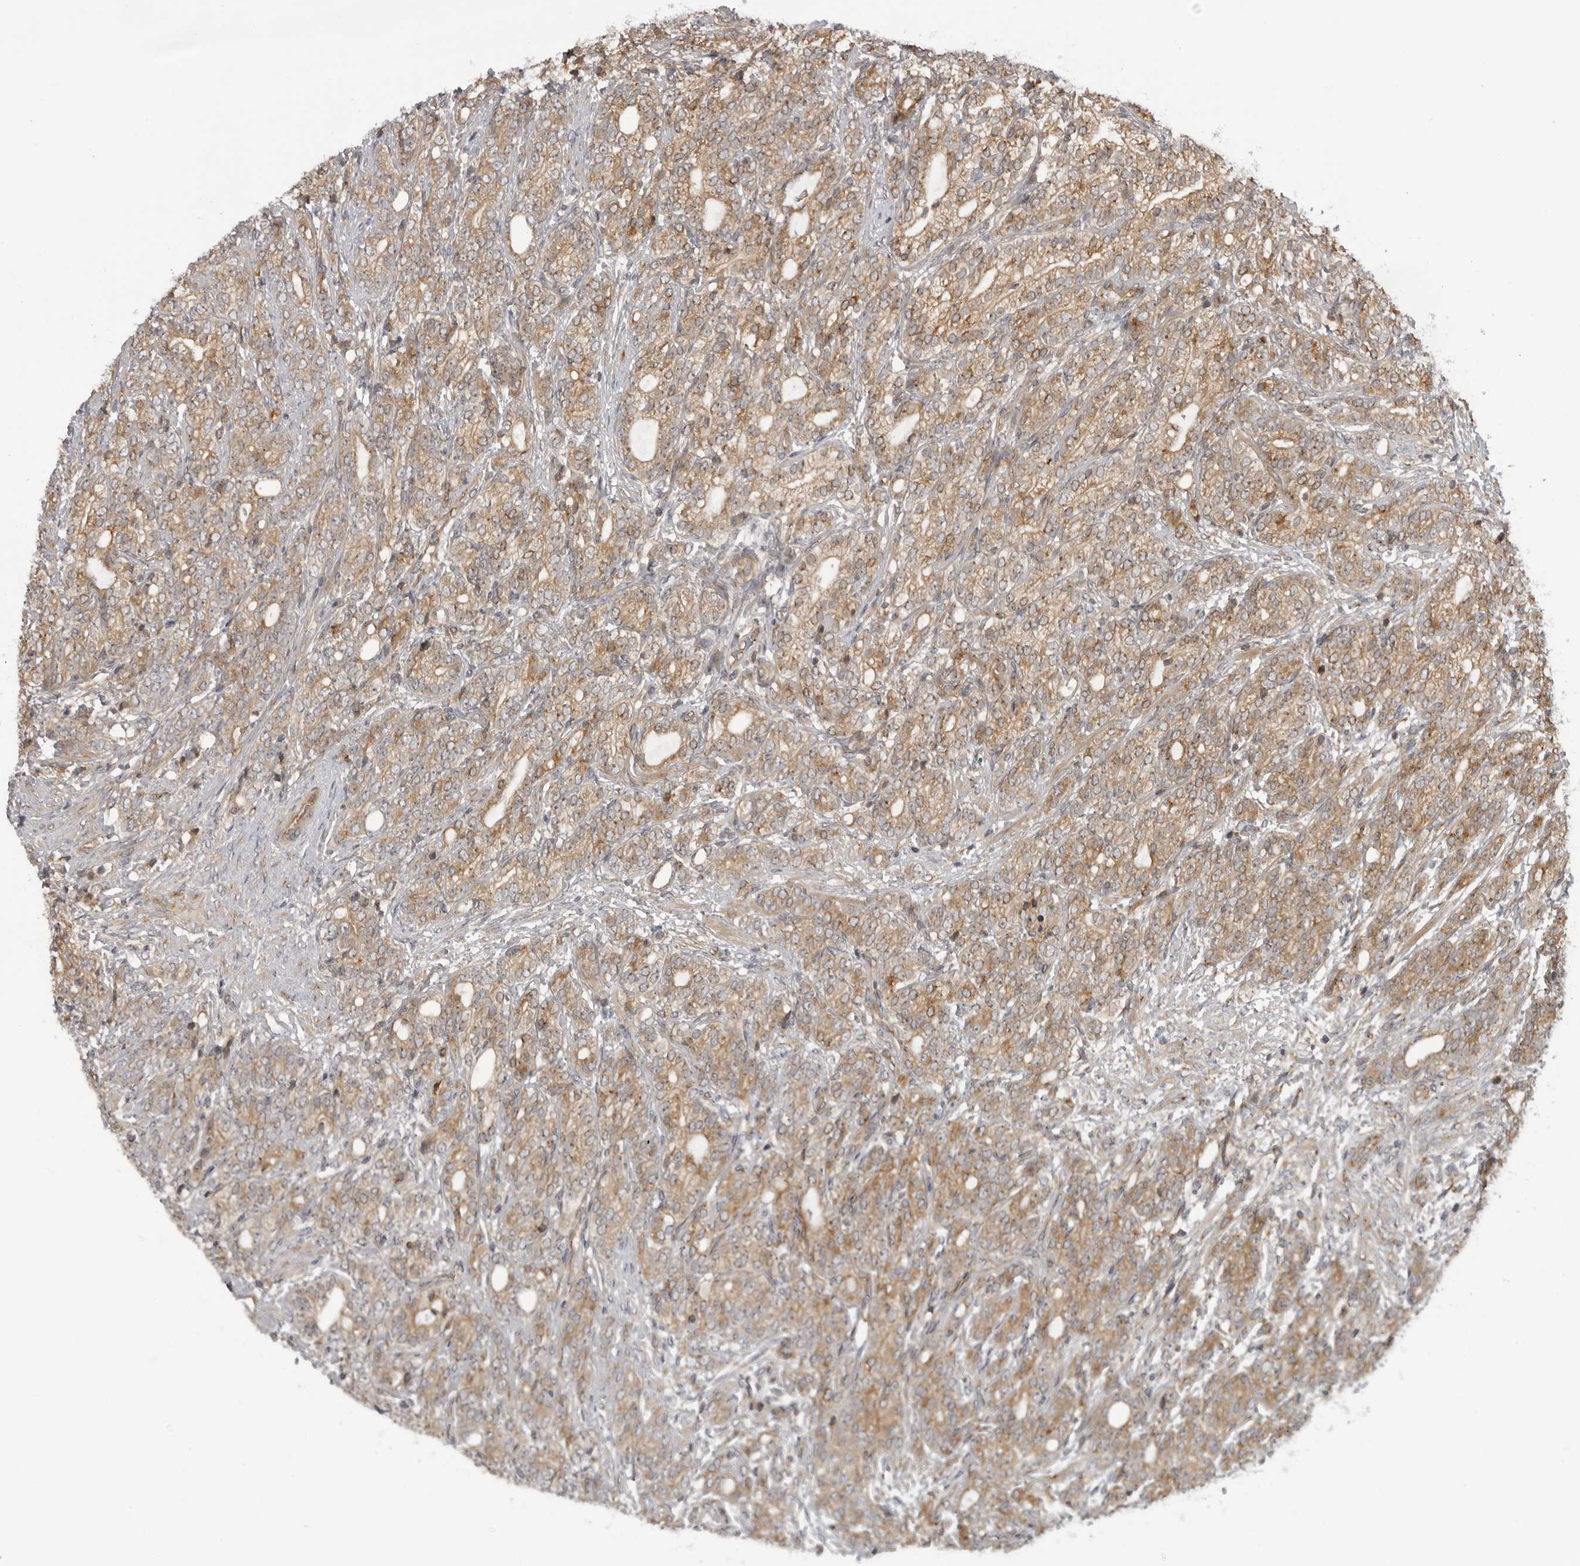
{"staining": {"intensity": "moderate", "quantity": ">75%", "location": "cytoplasmic/membranous"}, "tissue": "prostate cancer", "cell_type": "Tumor cells", "image_type": "cancer", "snomed": [{"axis": "morphology", "description": "Adenocarcinoma, High grade"}, {"axis": "topography", "description": "Prostate"}], "caption": "Protein expression analysis of human prostate high-grade adenocarcinoma reveals moderate cytoplasmic/membranous positivity in about >75% of tumor cells.", "gene": "LRRC45", "patient": {"sex": "male", "age": 57}}